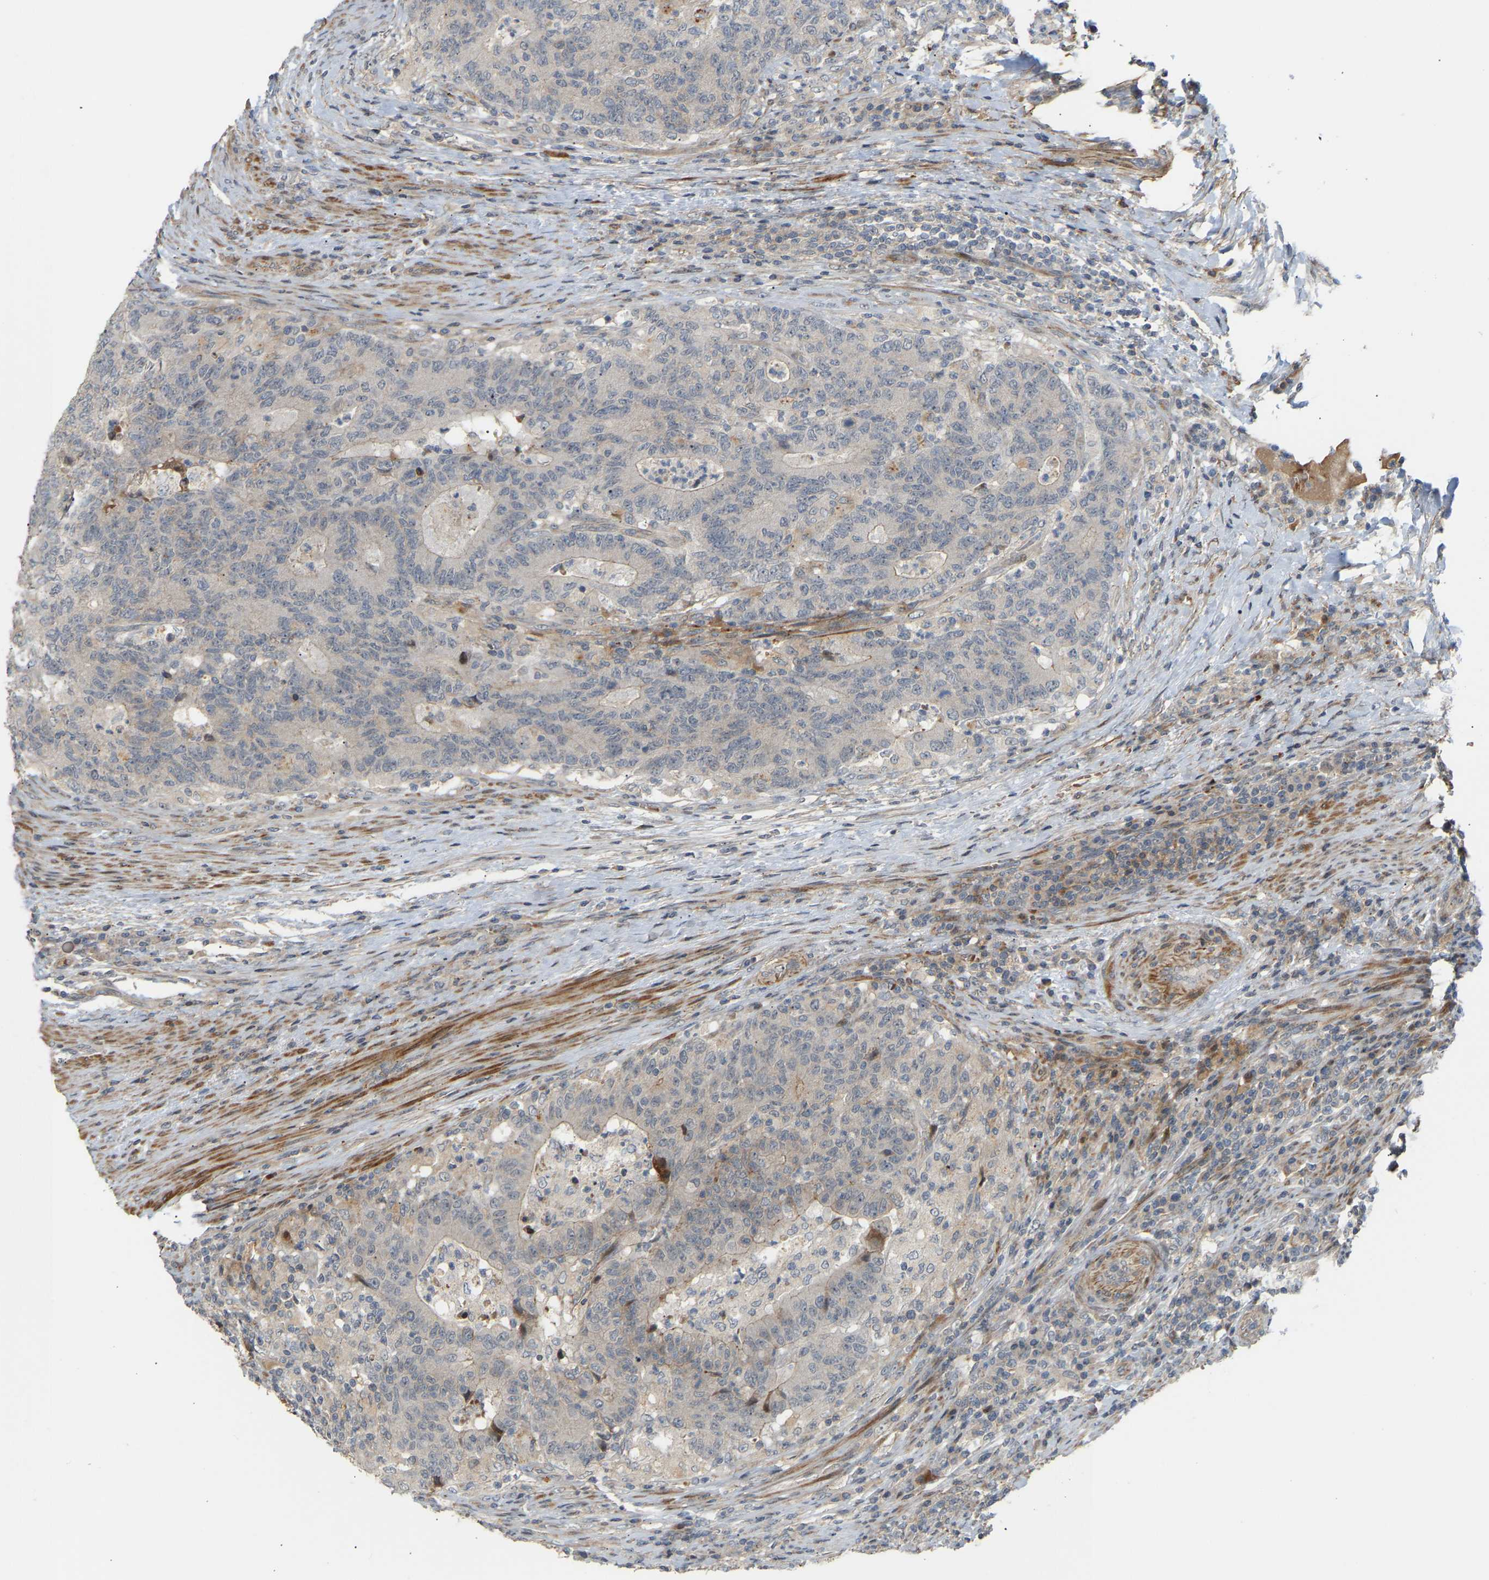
{"staining": {"intensity": "moderate", "quantity": "<25%", "location": "cytoplasmic/membranous"}, "tissue": "colorectal cancer", "cell_type": "Tumor cells", "image_type": "cancer", "snomed": [{"axis": "morphology", "description": "Normal tissue, NOS"}, {"axis": "morphology", "description": "Adenocarcinoma, NOS"}, {"axis": "topography", "description": "Colon"}], "caption": "Protein staining of colorectal cancer (adenocarcinoma) tissue shows moderate cytoplasmic/membranous expression in approximately <25% of tumor cells.", "gene": "POGLUT2", "patient": {"sex": "female", "age": 75}}